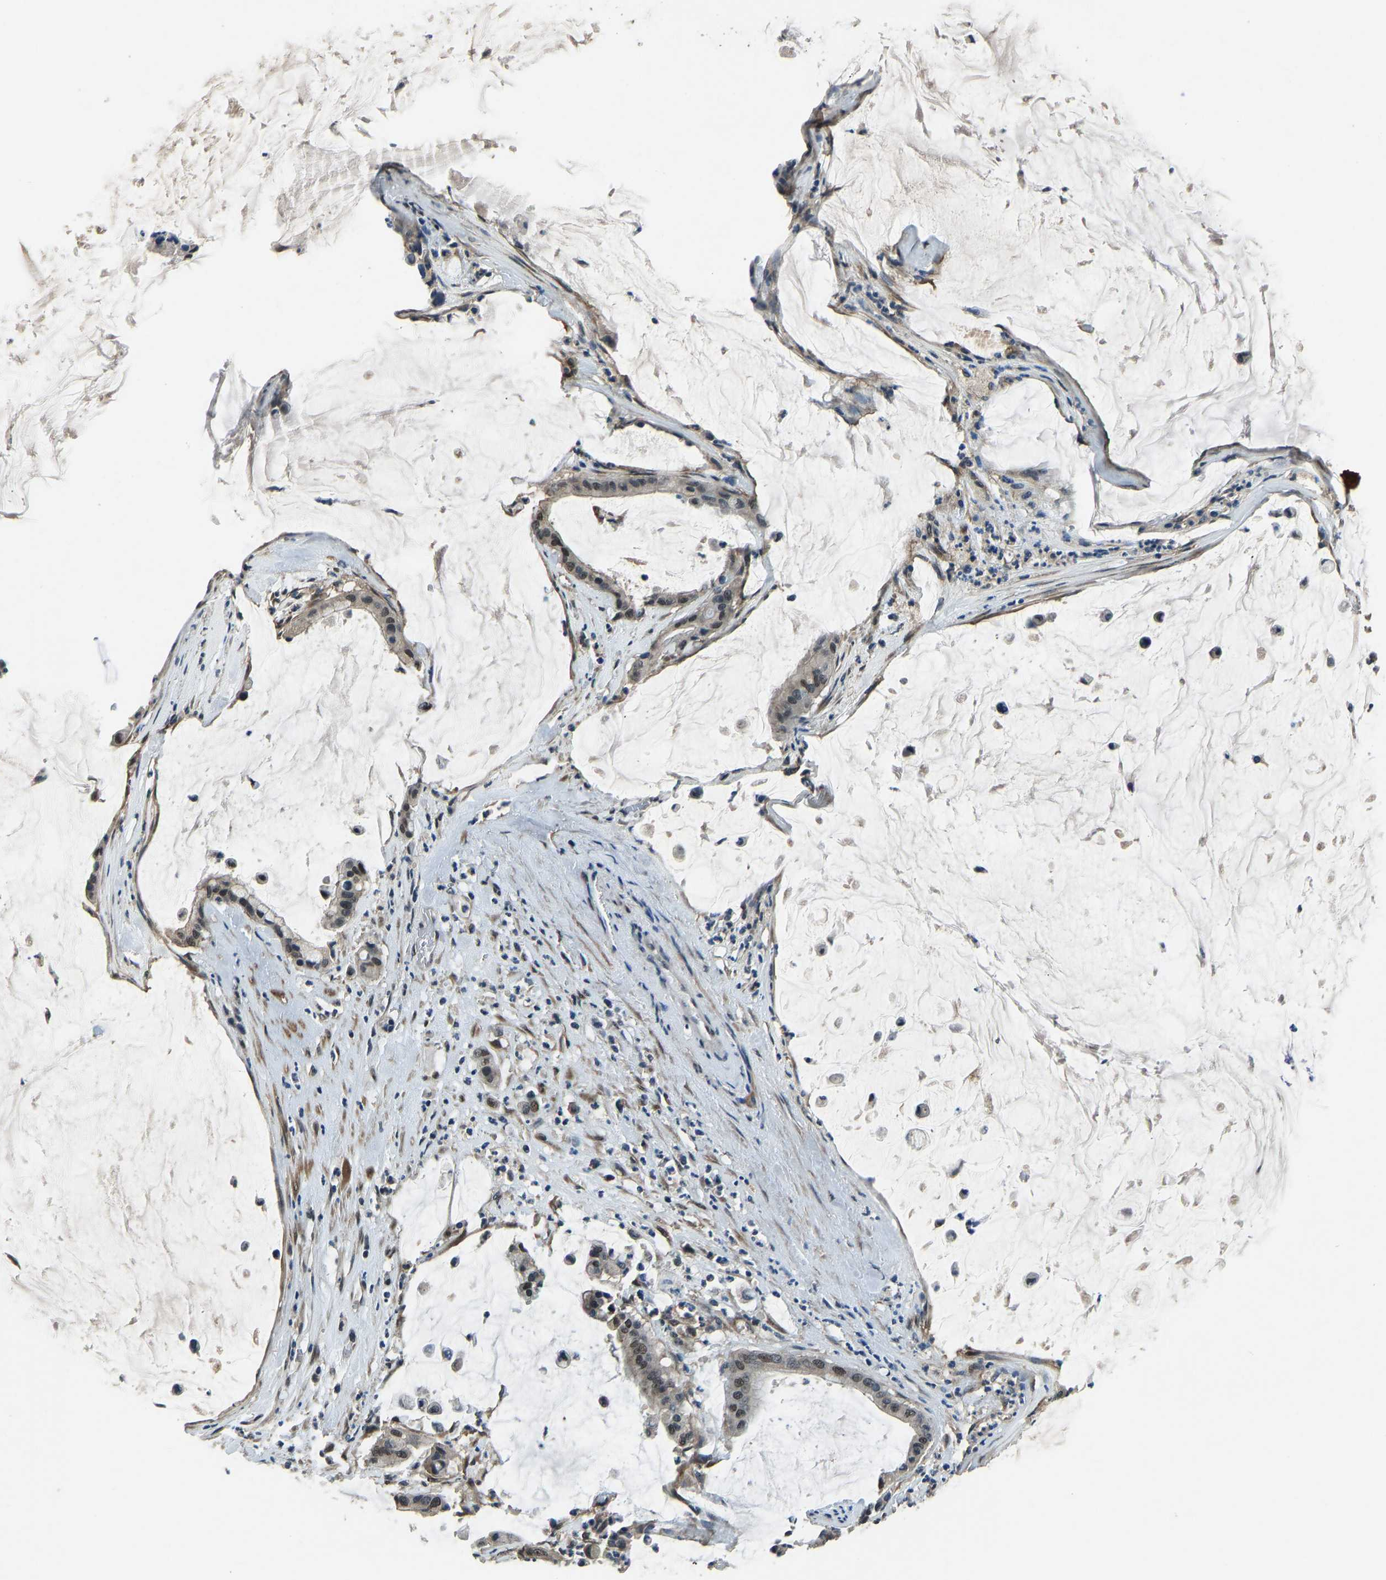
{"staining": {"intensity": "moderate", "quantity": "25%-75%", "location": "nuclear"}, "tissue": "pancreatic cancer", "cell_type": "Tumor cells", "image_type": "cancer", "snomed": [{"axis": "morphology", "description": "Adenocarcinoma, NOS"}, {"axis": "topography", "description": "Pancreas"}], "caption": "Pancreatic adenocarcinoma tissue displays moderate nuclear staining in approximately 25%-75% of tumor cells", "gene": "TOX4", "patient": {"sex": "male", "age": 41}}